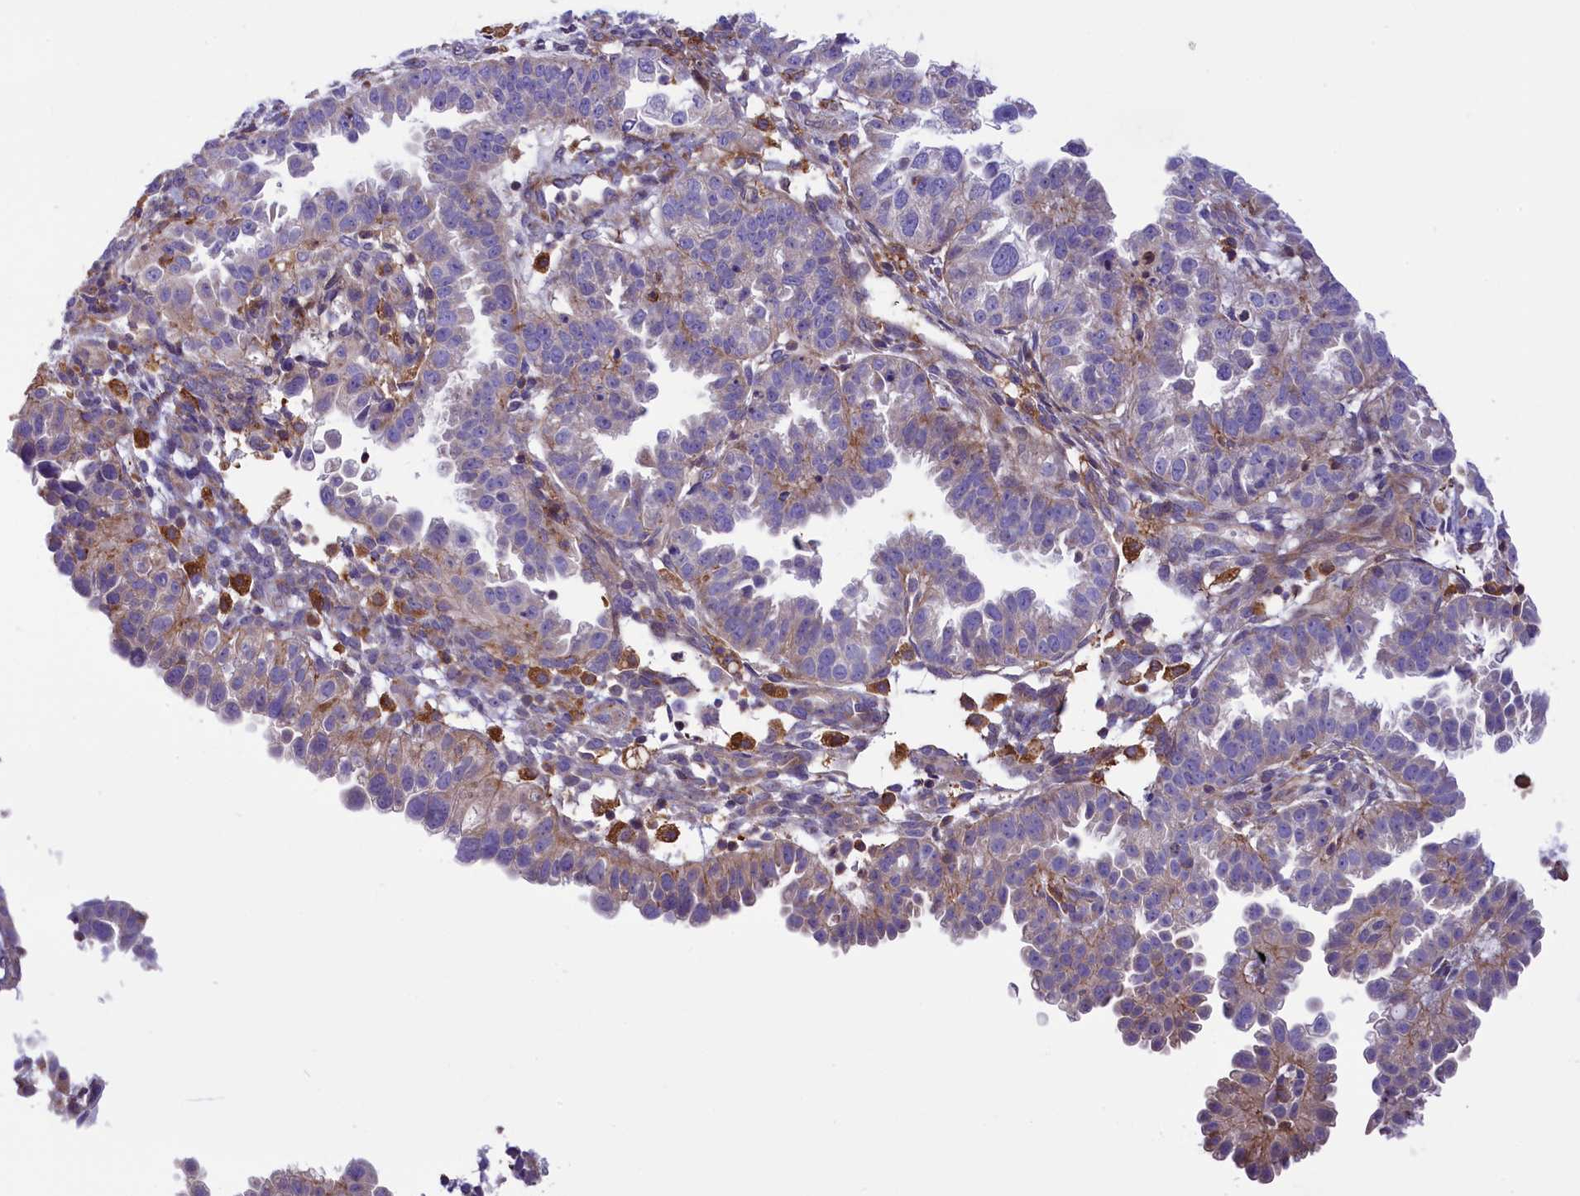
{"staining": {"intensity": "weak", "quantity": "25%-75%", "location": "cytoplasmic/membranous"}, "tissue": "endometrial cancer", "cell_type": "Tumor cells", "image_type": "cancer", "snomed": [{"axis": "morphology", "description": "Adenocarcinoma, NOS"}, {"axis": "topography", "description": "Endometrium"}], "caption": "A brown stain shows weak cytoplasmic/membranous staining of a protein in human adenocarcinoma (endometrial) tumor cells.", "gene": "CORO7-PAM16", "patient": {"sex": "female", "age": 85}}